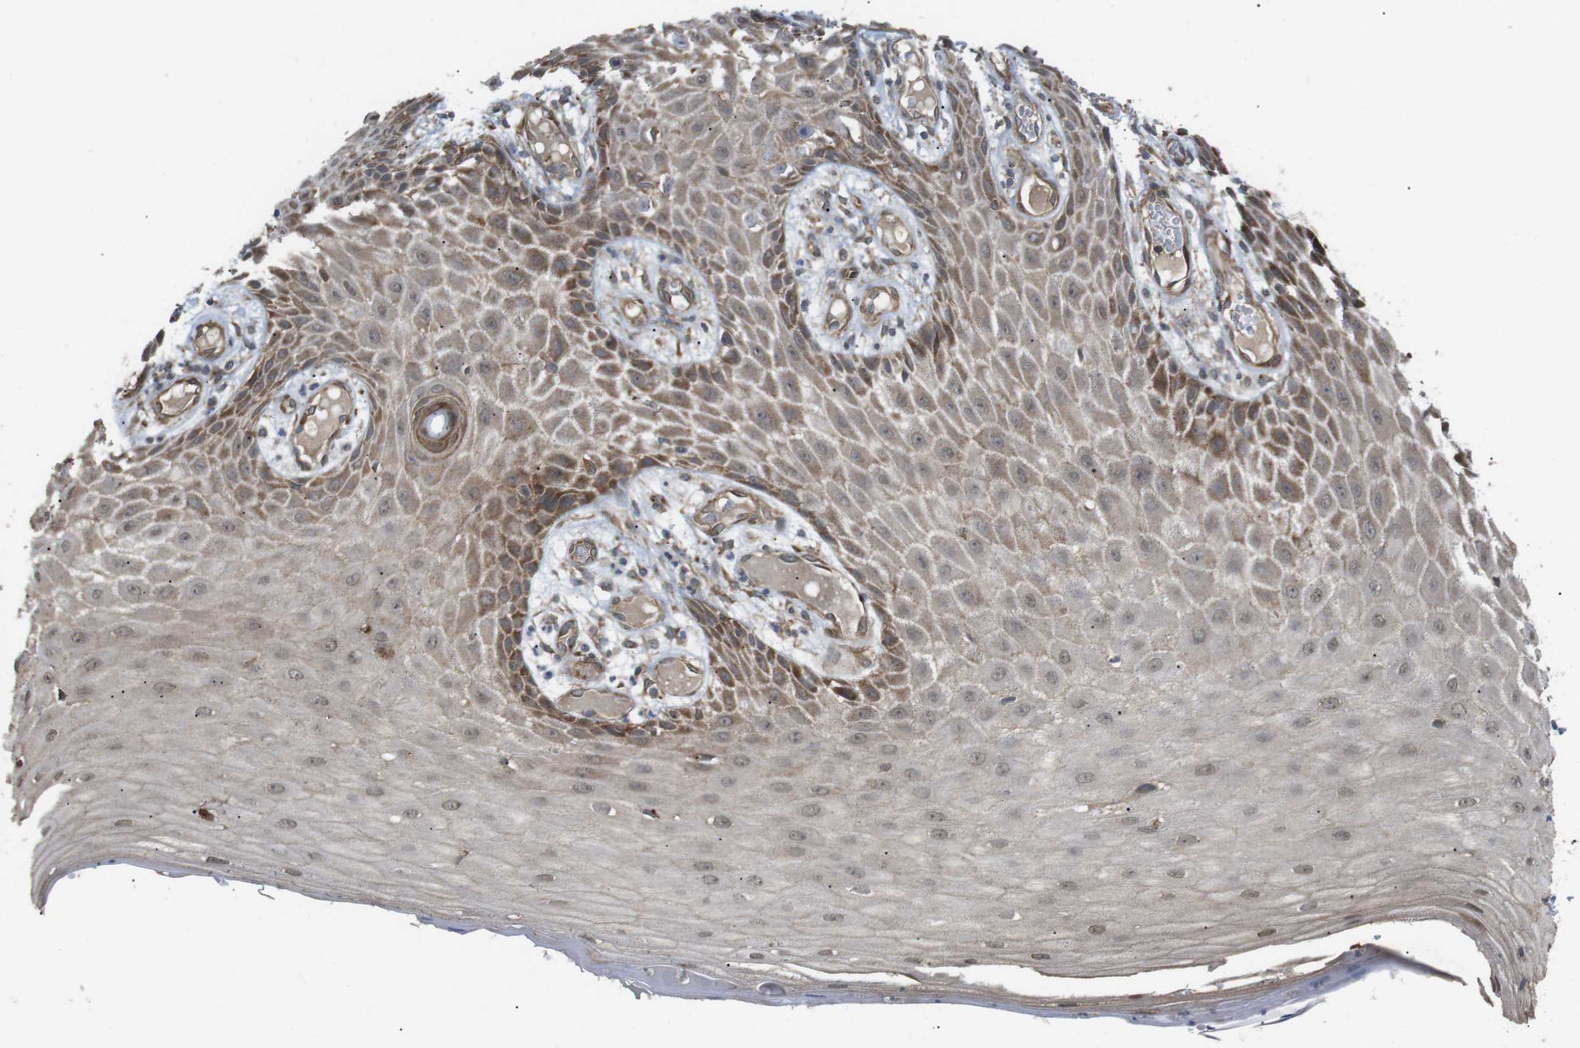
{"staining": {"intensity": "moderate", "quantity": ">75%", "location": "cytoplasmic/membranous"}, "tissue": "skin cancer", "cell_type": "Tumor cells", "image_type": "cancer", "snomed": [{"axis": "morphology", "description": "Basal cell carcinoma"}, {"axis": "topography", "description": "Skin"}], "caption": "Immunohistochemical staining of human skin cancer exhibits medium levels of moderate cytoplasmic/membranous protein staining in approximately >75% of tumor cells. Nuclei are stained in blue.", "gene": "KANK2", "patient": {"sex": "female", "age": 59}}